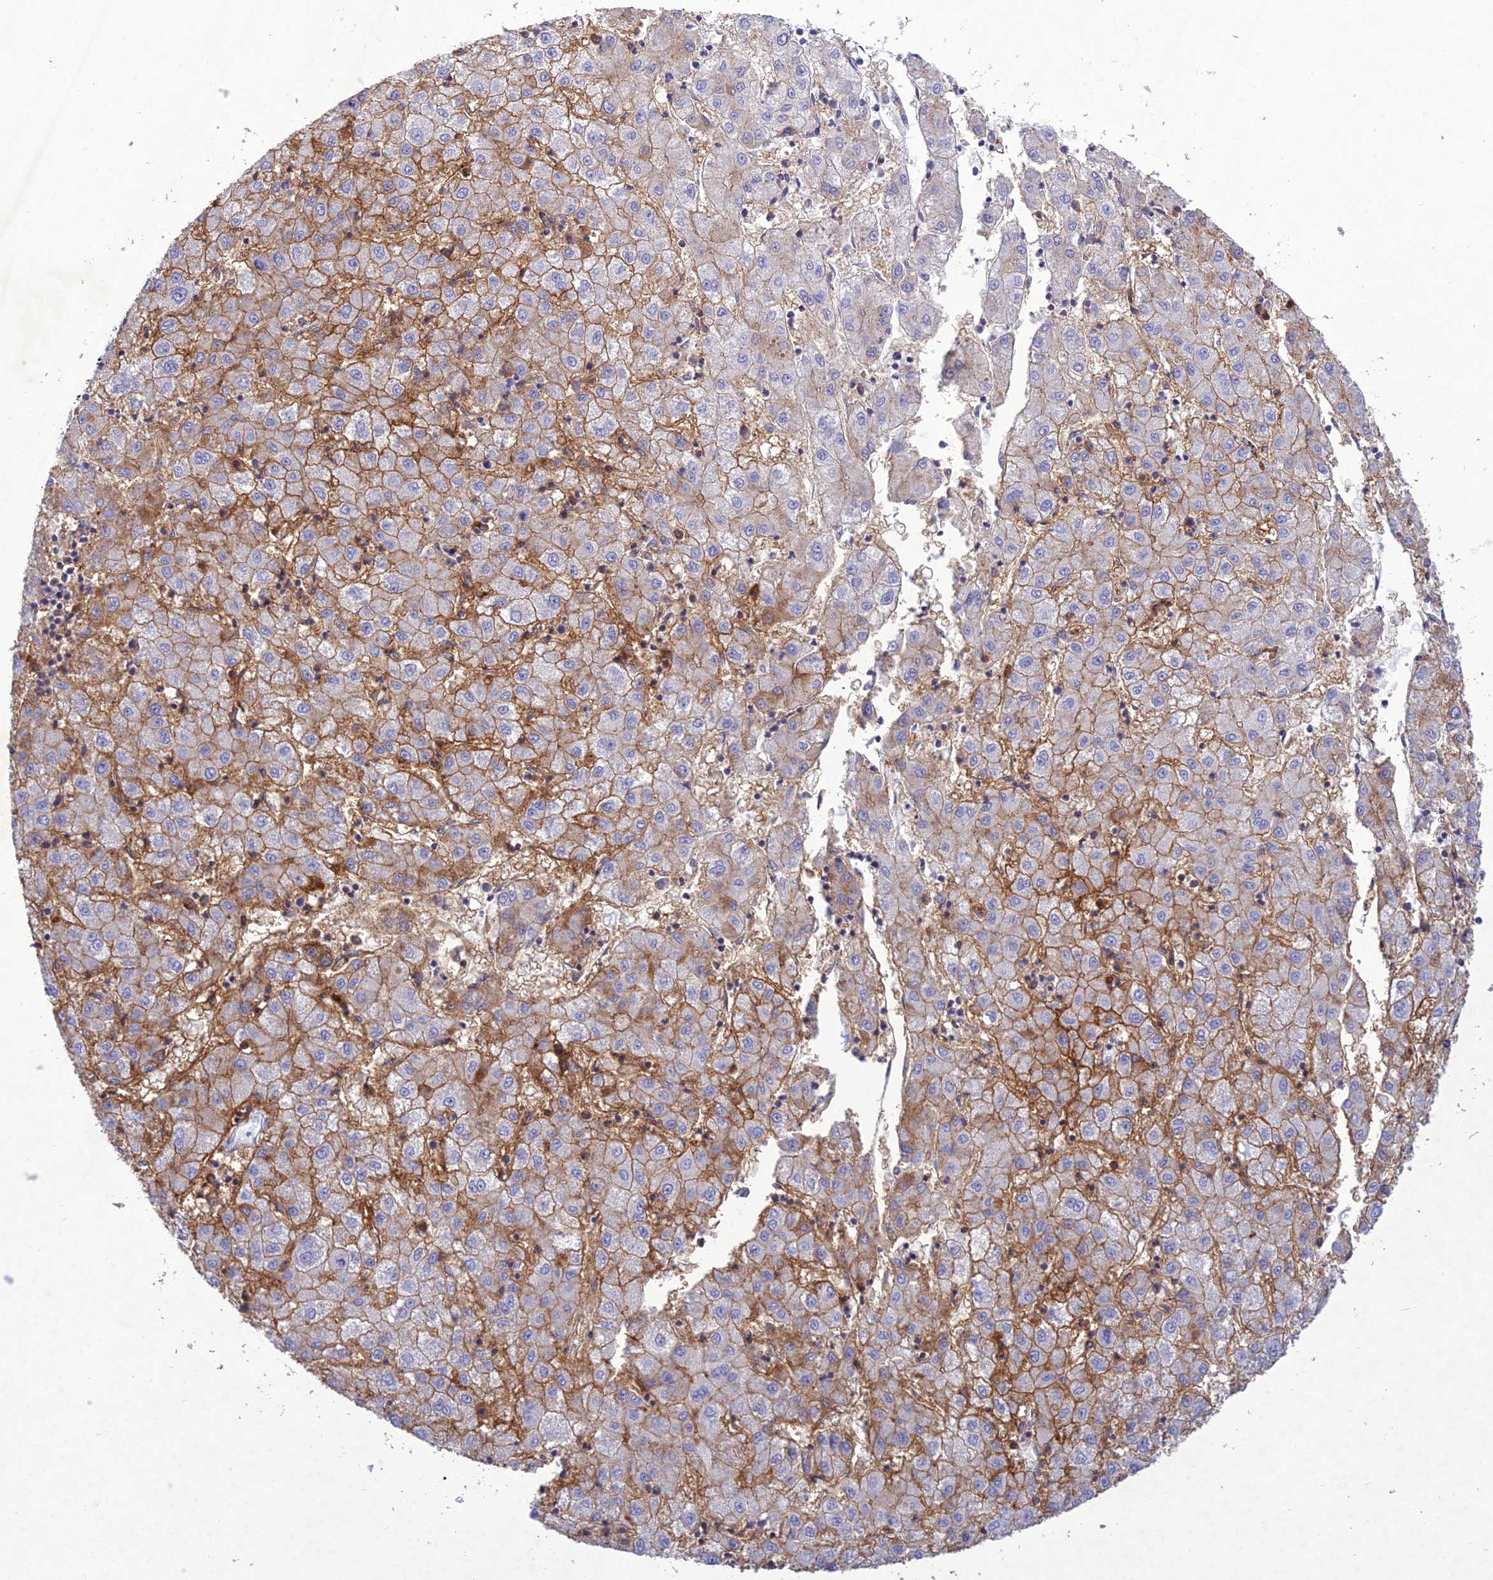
{"staining": {"intensity": "moderate", "quantity": "25%-75%", "location": "cytoplasmic/membranous"}, "tissue": "liver cancer", "cell_type": "Tumor cells", "image_type": "cancer", "snomed": [{"axis": "morphology", "description": "Carcinoma, Hepatocellular, NOS"}, {"axis": "topography", "description": "Liver"}], "caption": "DAB immunohistochemical staining of liver hepatocellular carcinoma reveals moderate cytoplasmic/membranous protein expression in approximately 25%-75% of tumor cells.", "gene": "SLC13A5", "patient": {"sex": "male", "age": 72}}